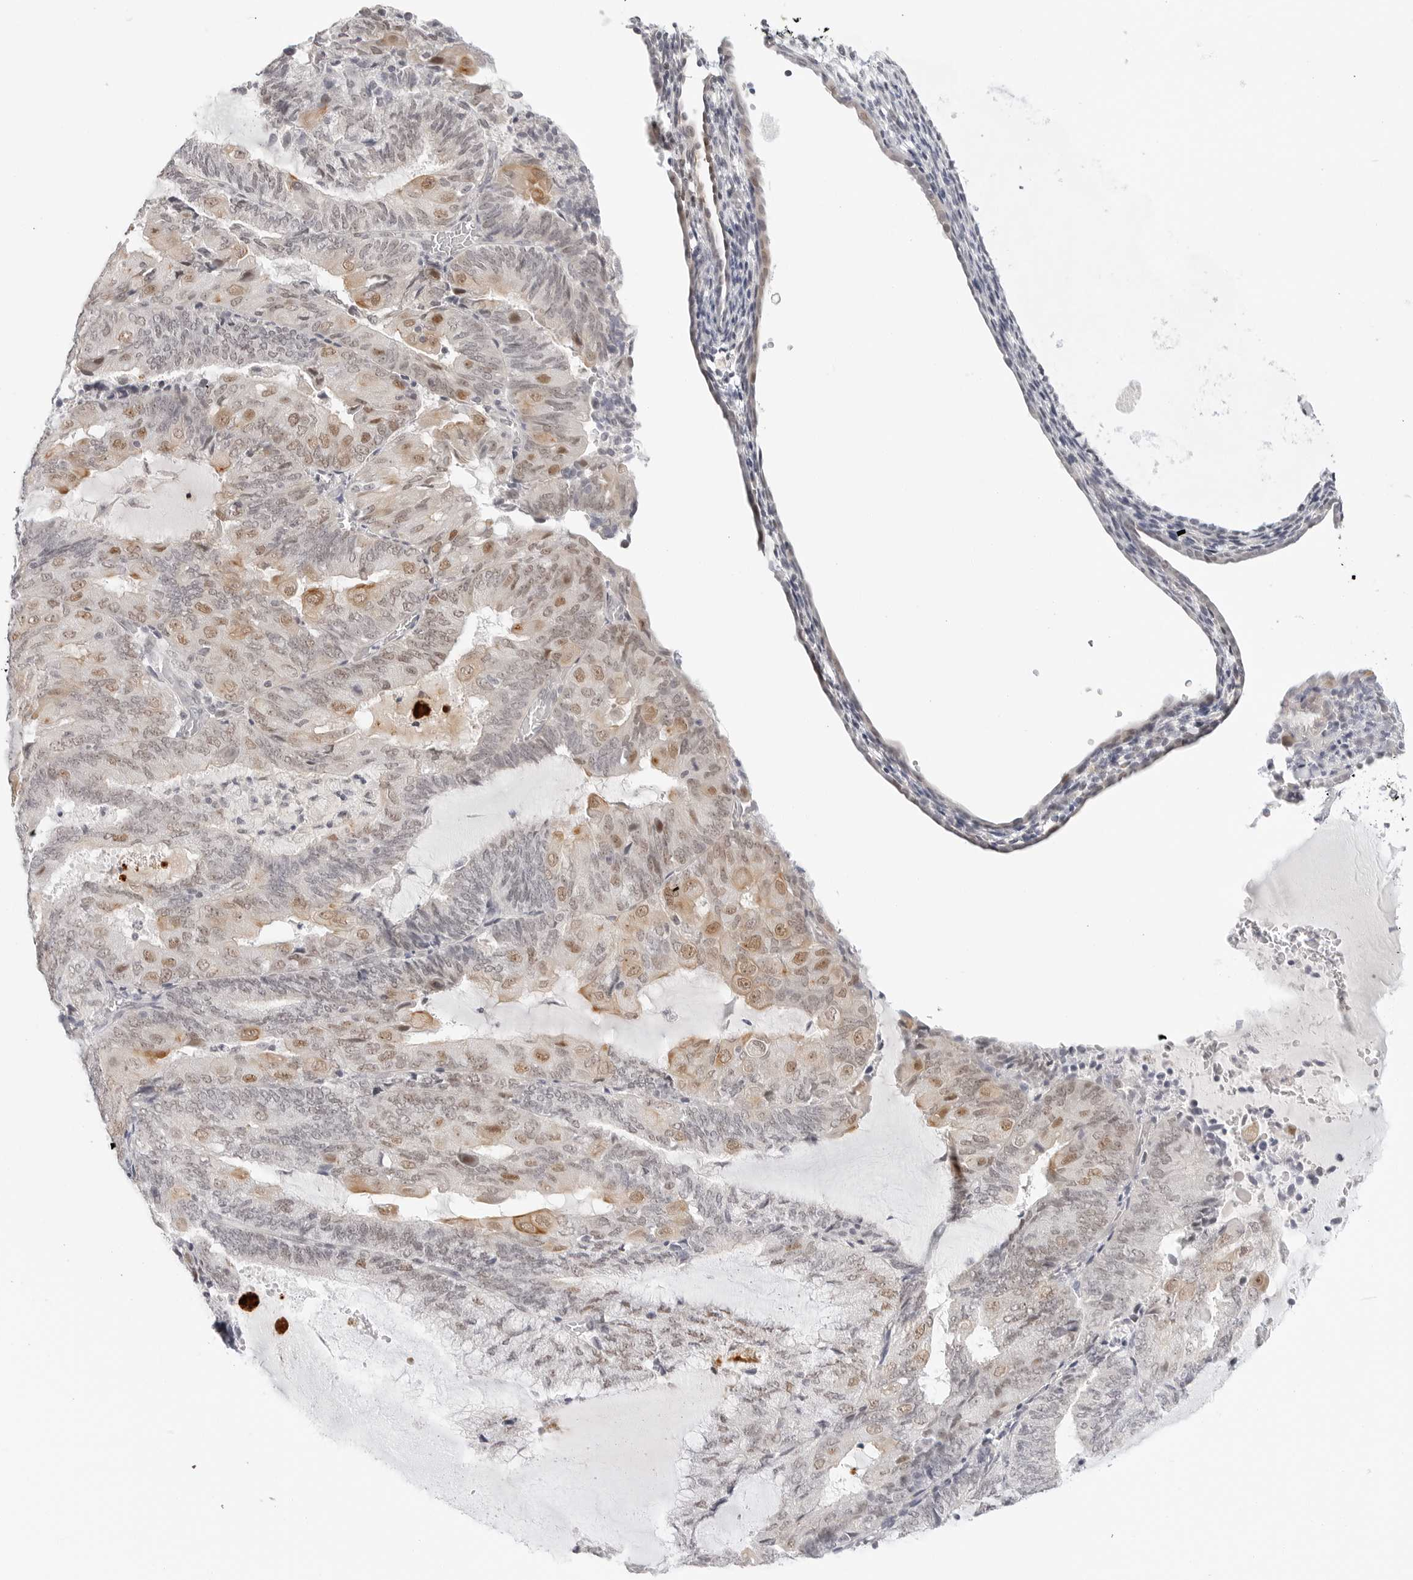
{"staining": {"intensity": "moderate", "quantity": "25%-75%", "location": "cytoplasmic/membranous,nuclear"}, "tissue": "endometrial cancer", "cell_type": "Tumor cells", "image_type": "cancer", "snomed": [{"axis": "morphology", "description": "Adenocarcinoma, NOS"}, {"axis": "topography", "description": "Endometrium"}], "caption": "Human endometrial cancer (adenocarcinoma) stained with a brown dye shows moderate cytoplasmic/membranous and nuclear positive expression in approximately 25%-75% of tumor cells.", "gene": "TSEN2", "patient": {"sex": "female", "age": 81}}